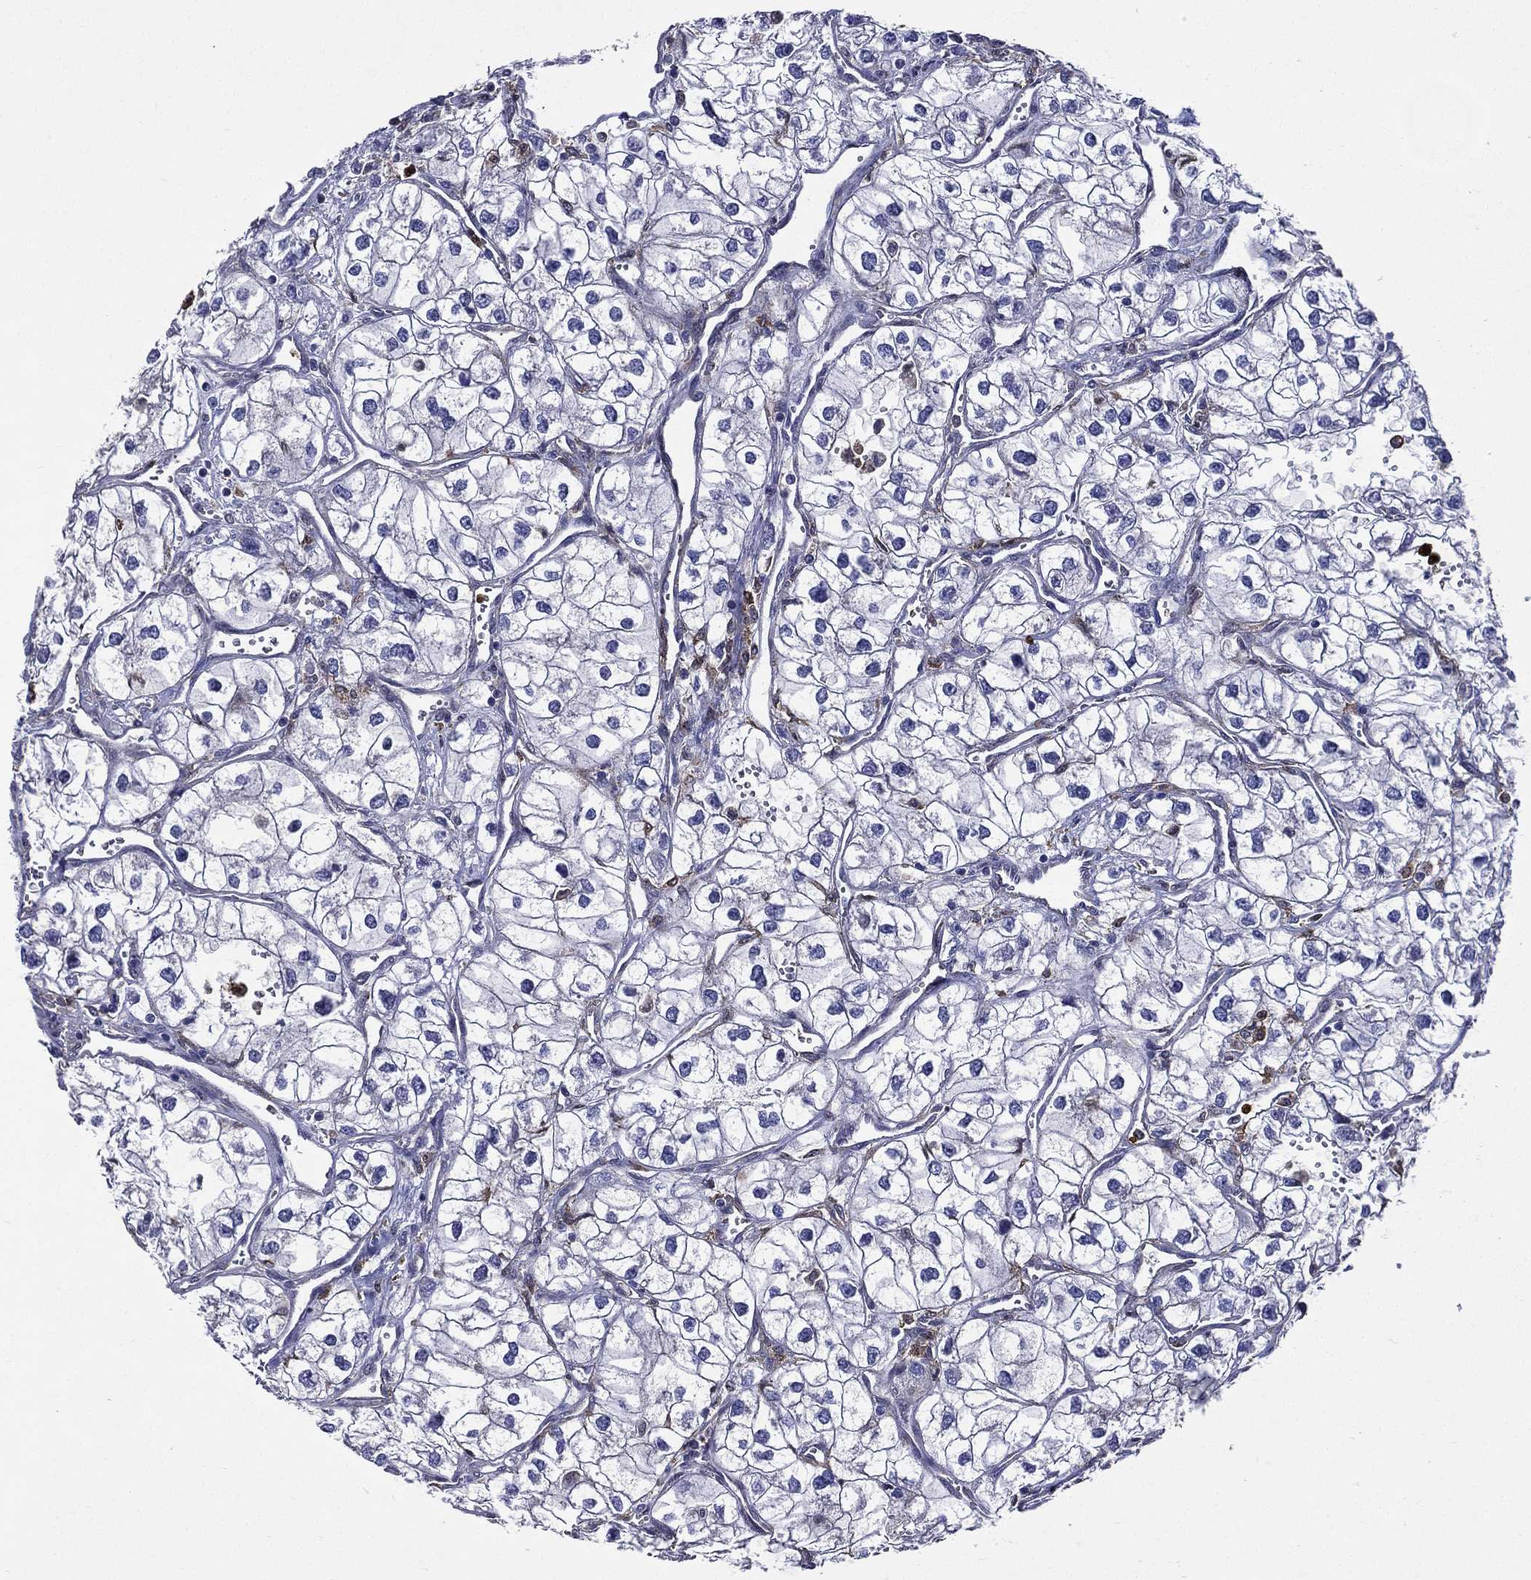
{"staining": {"intensity": "negative", "quantity": "none", "location": "none"}, "tissue": "renal cancer", "cell_type": "Tumor cells", "image_type": "cancer", "snomed": [{"axis": "morphology", "description": "Adenocarcinoma, NOS"}, {"axis": "topography", "description": "Kidney"}], "caption": "An image of human renal adenocarcinoma is negative for staining in tumor cells.", "gene": "GPR171", "patient": {"sex": "male", "age": 59}}